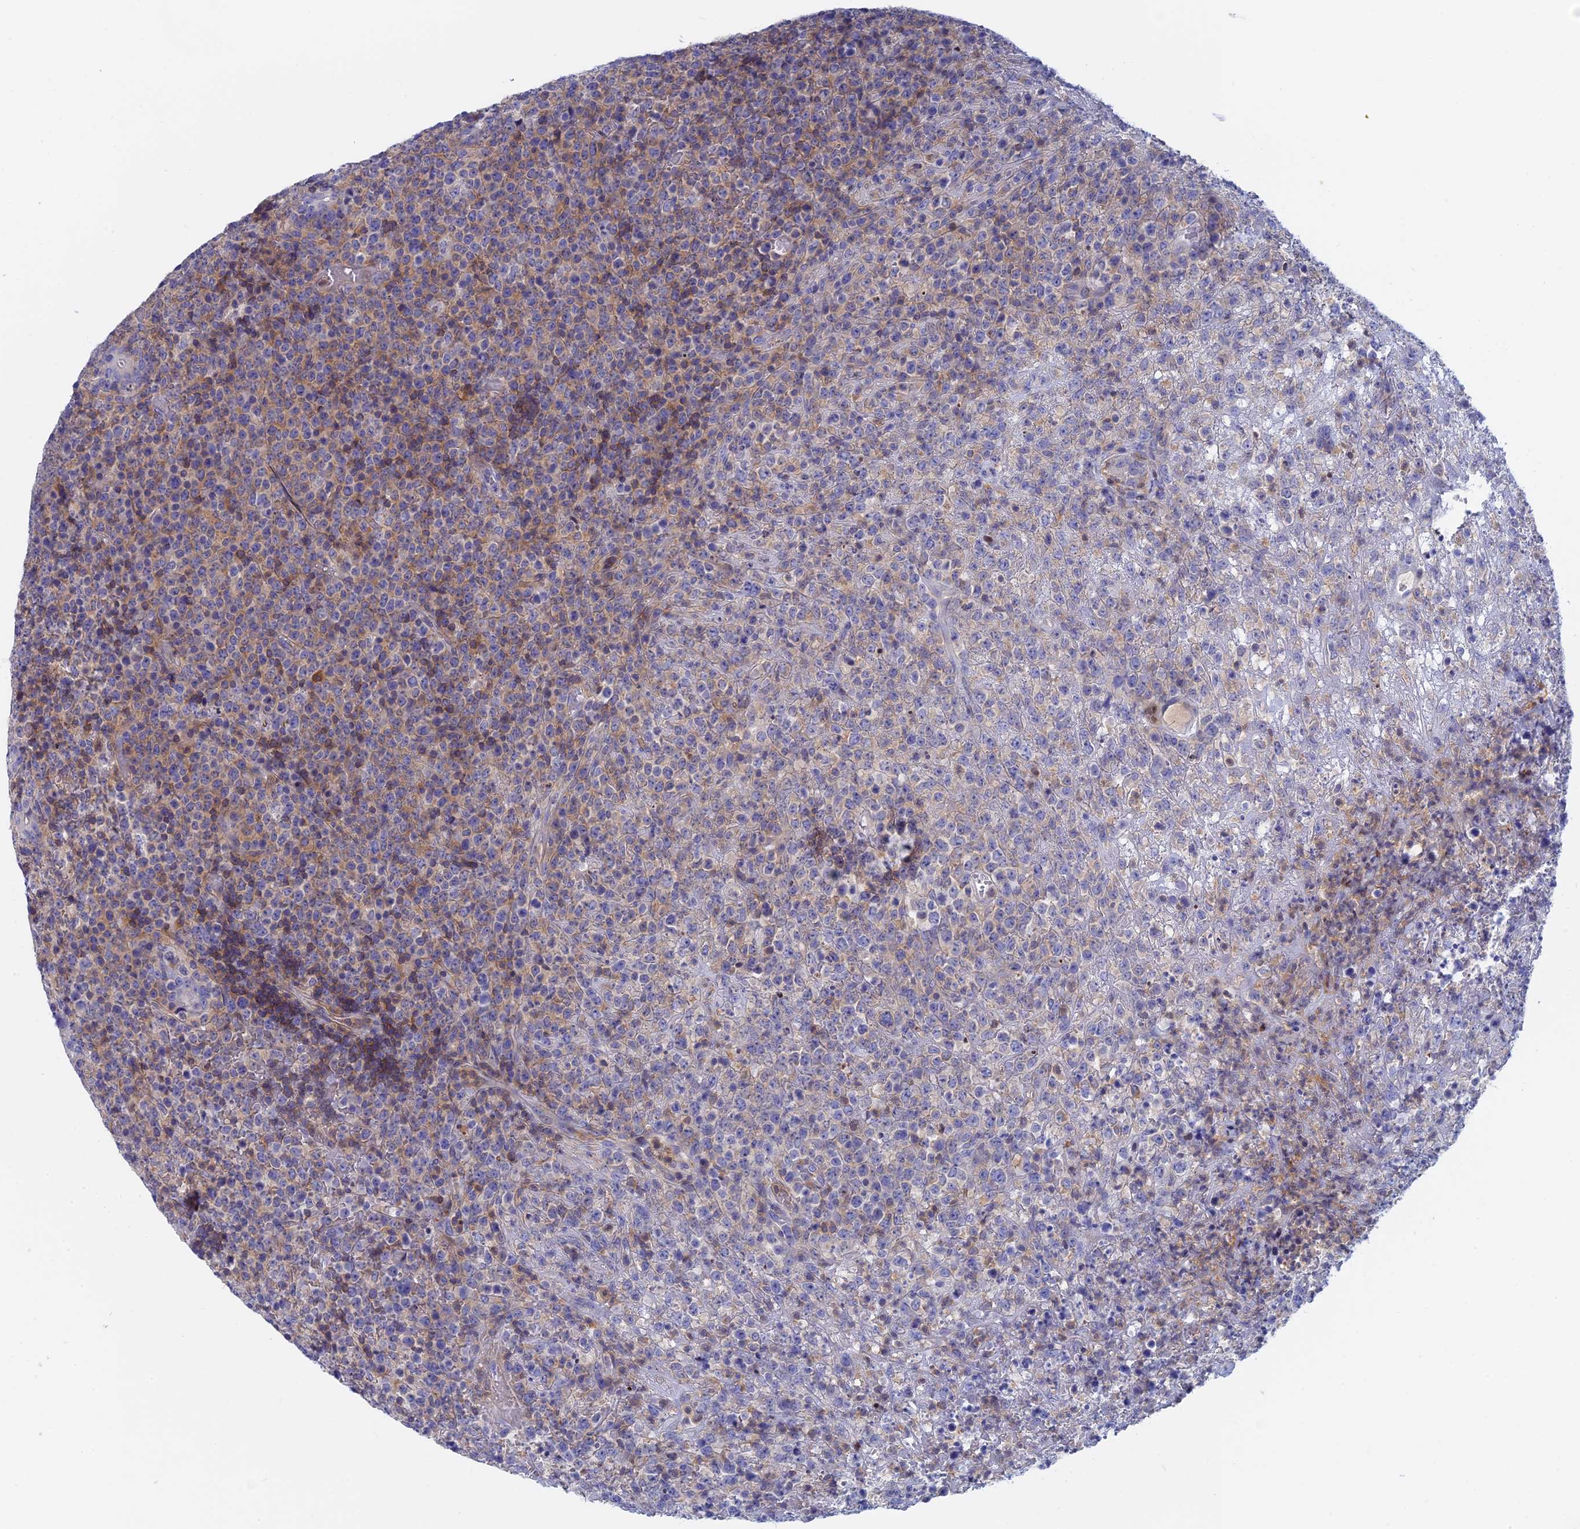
{"staining": {"intensity": "negative", "quantity": "none", "location": "none"}, "tissue": "lymphoma", "cell_type": "Tumor cells", "image_type": "cancer", "snomed": [{"axis": "morphology", "description": "Malignant lymphoma, non-Hodgkin's type, High grade"}, {"axis": "topography", "description": "Colon"}], "caption": "Tumor cells show no significant protein expression in lymphoma. (DAB immunohistochemistry visualized using brightfield microscopy, high magnification).", "gene": "ACP7", "patient": {"sex": "female", "age": 53}}